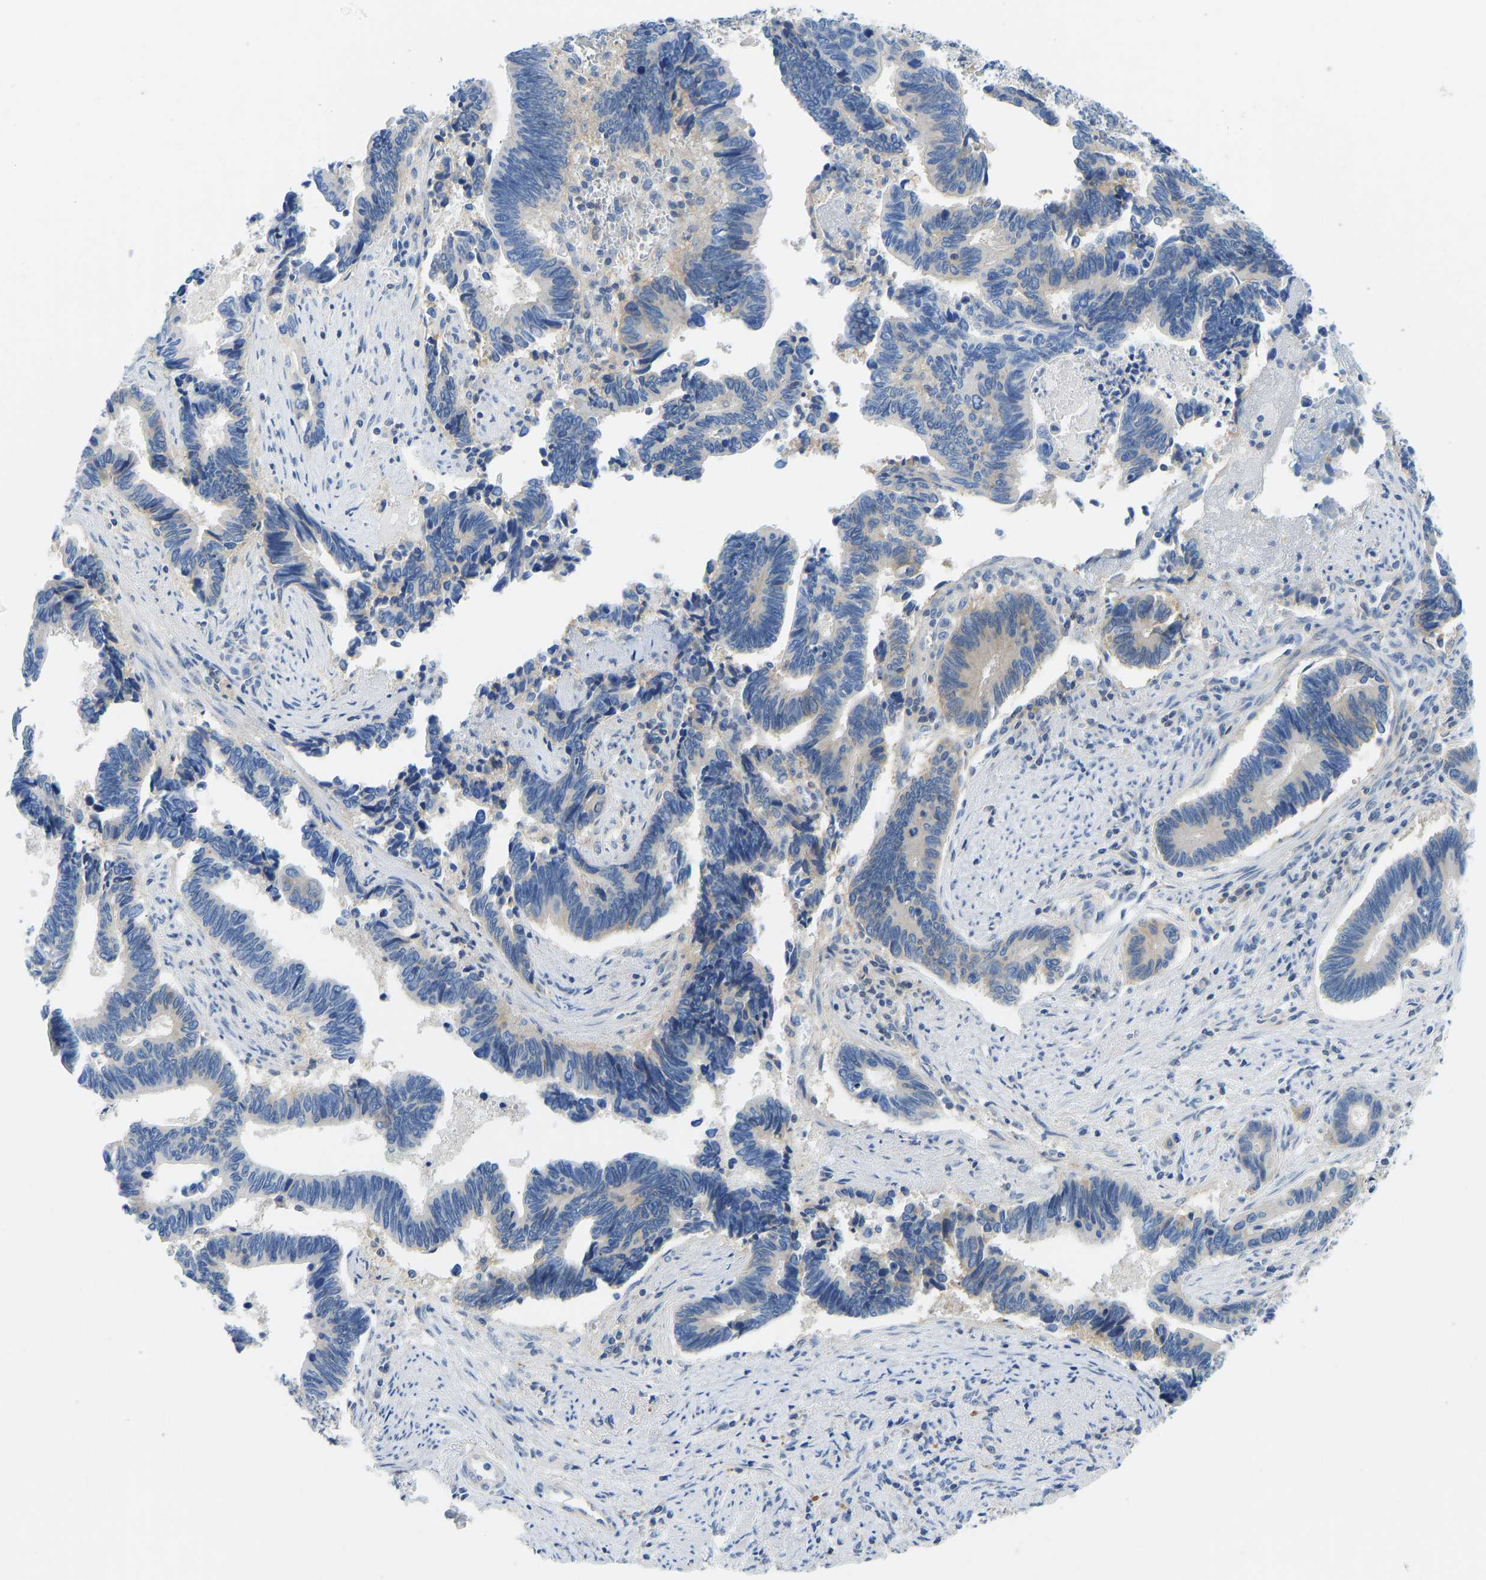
{"staining": {"intensity": "moderate", "quantity": "25%-75%", "location": "cytoplasmic/membranous"}, "tissue": "pancreatic cancer", "cell_type": "Tumor cells", "image_type": "cancer", "snomed": [{"axis": "morphology", "description": "Adenocarcinoma, NOS"}, {"axis": "topography", "description": "Pancreas"}], "caption": "Protein staining by IHC demonstrates moderate cytoplasmic/membranous expression in approximately 25%-75% of tumor cells in adenocarcinoma (pancreatic).", "gene": "NDRG3", "patient": {"sex": "female", "age": 70}}